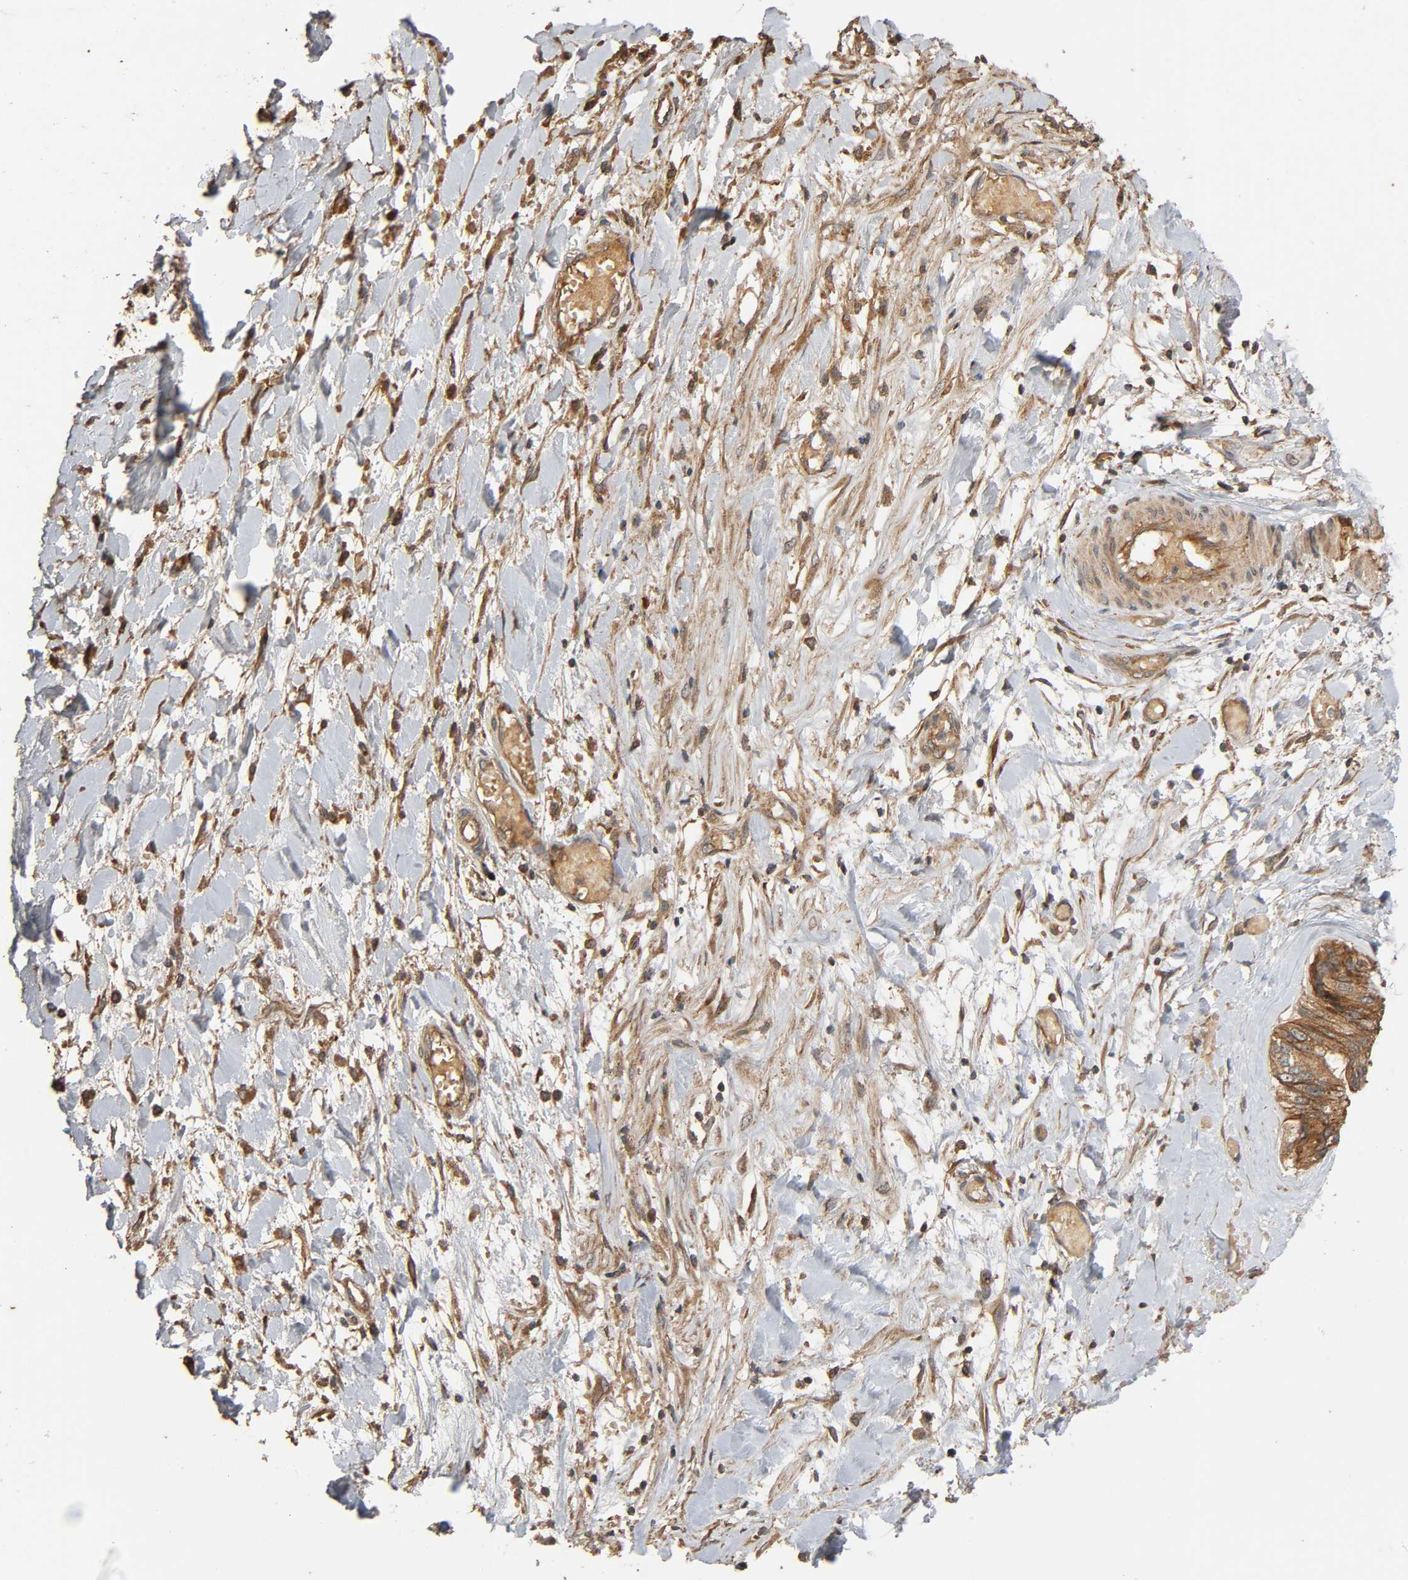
{"staining": {"intensity": "strong", "quantity": ">75%", "location": "cytoplasmic/membranous"}, "tissue": "ovarian cancer", "cell_type": "Tumor cells", "image_type": "cancer", "snomed": [{"axis": "morphology", "description": "Cystadenocarcinoma, mucinous, NOS"}, {"axis": "topography", "description": "Ovary"}], "caption": "Immunohistochemical staining of ovarian mucinous cystadenocarcinoma exhibits strong cytoplasmic/membranous protein positivity in about >75% of tumor cells.", "gene": "MAP3K8", "patient": {"sex": "female", "age": 39}}